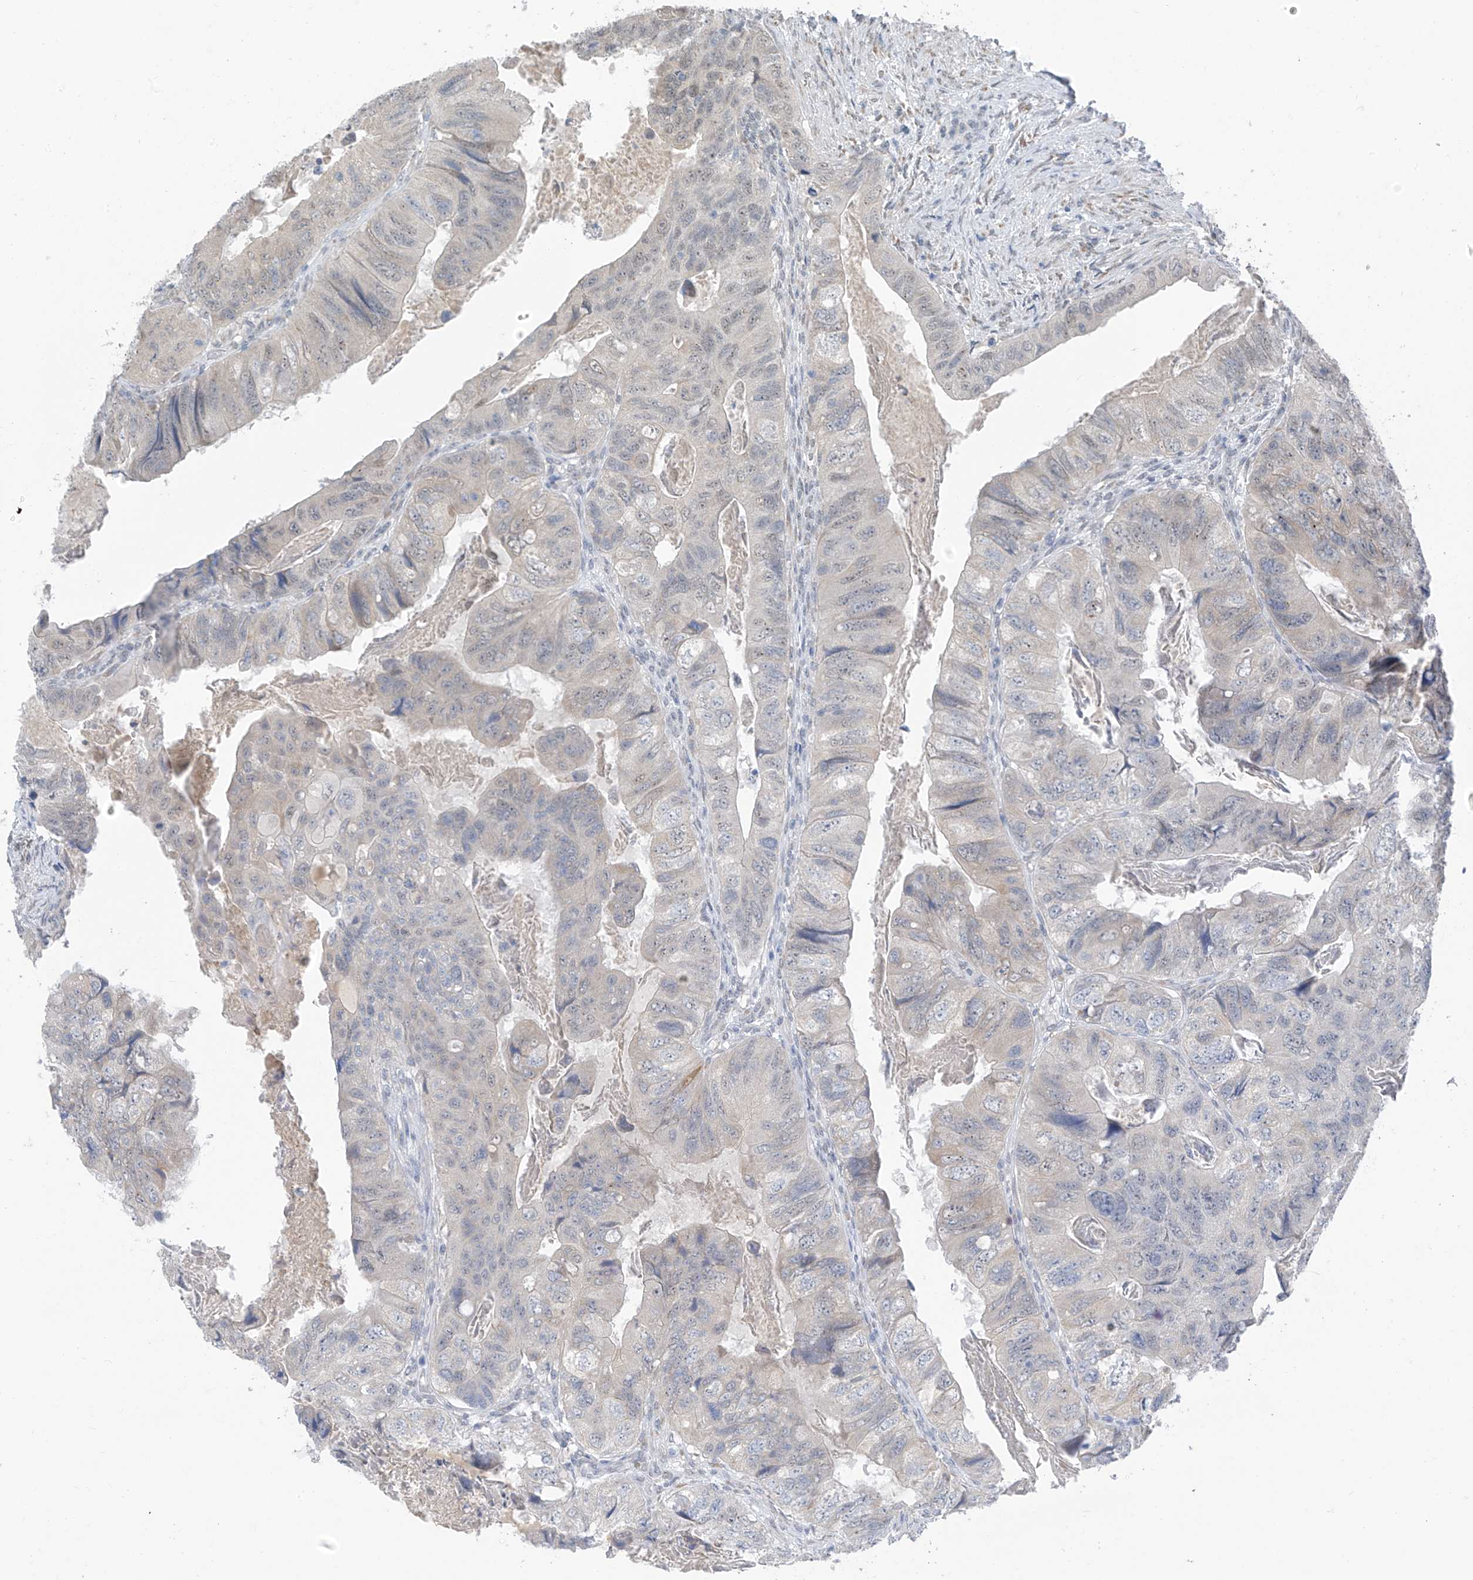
{"staining": {"intensity": "weak", "quantity": "<25%", "location": "nuclear"}, "tissue": "colorectal cancer", "cell_type": "Tumor cells", "image_type": "cancer", "snomed": [{"axis": "morphology", "description": "Adenocarcinoma, NOS"}, {"axis": "topography", "description": "Rectum"}], "caption": "This is a histopathology image of IHC staining of colorectal adenocarcinoma, which shows no staining in tumor cells. (DAB (3,3'-diaminobenzidine) IHC, high magnification).", "gene": "CYP4V2", "patient": {"sex": "male", "age": 63}}